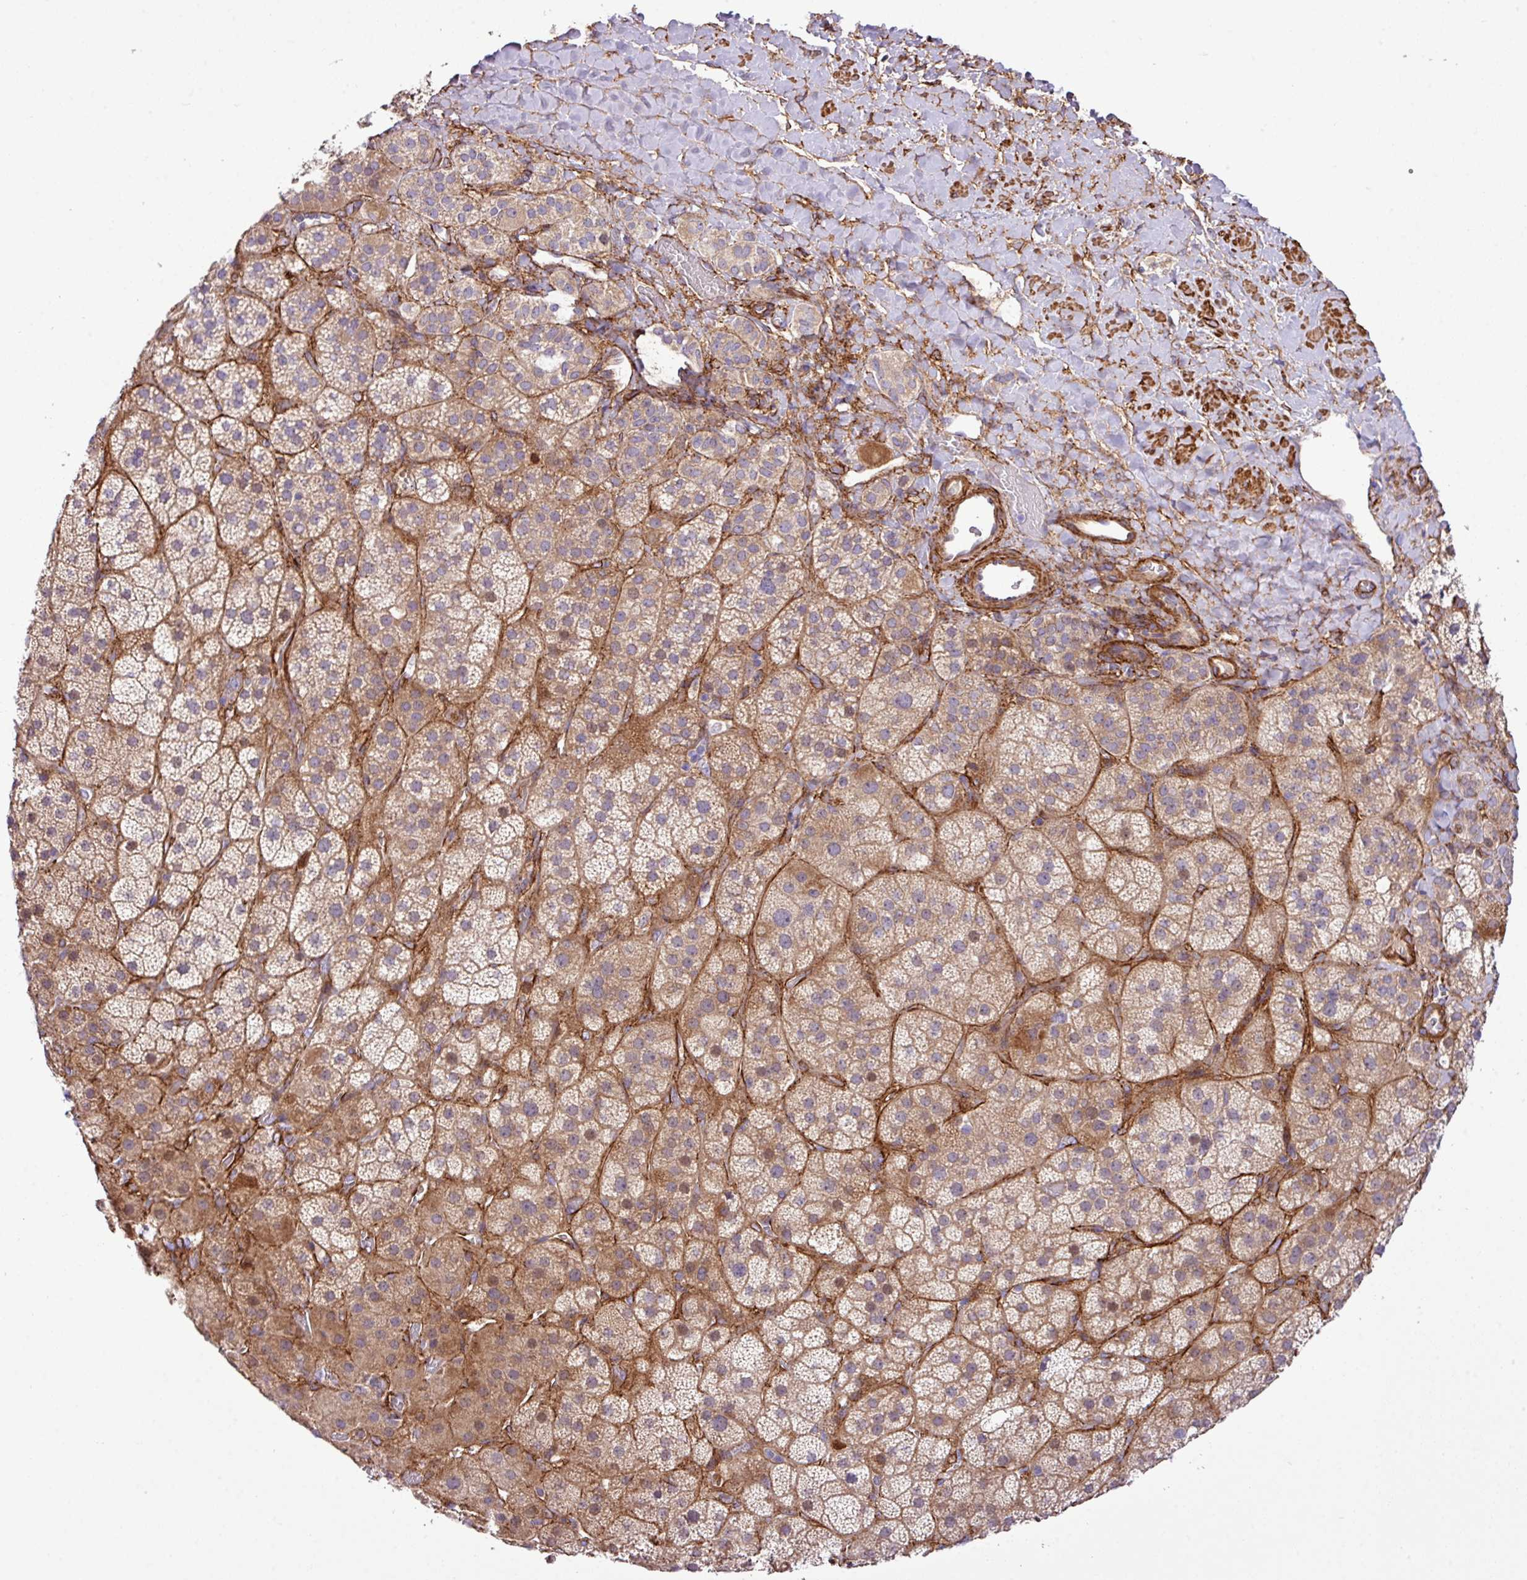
{"staining": {"intensity": "moderate", "quantity": ">75%", "location": "cytoplasmic/membranous"}, "tissue": "adrenal gland", "cell_type": "Glandular cells", "image_type": "normal", "snomed": [{"axis": "morphology", "description": "Normal tissue, NOS"}, {"axis": "topography", "description": "Adrenal gland"}], "caption": "The histopathology image exhibits staining of normal adrenal gland, revealing moderate cytoplasmic/membranous protein expression (brown color) within glandular cells.", "gene": "FAM47E", "patient": {"sex": "male", "age": 57}}